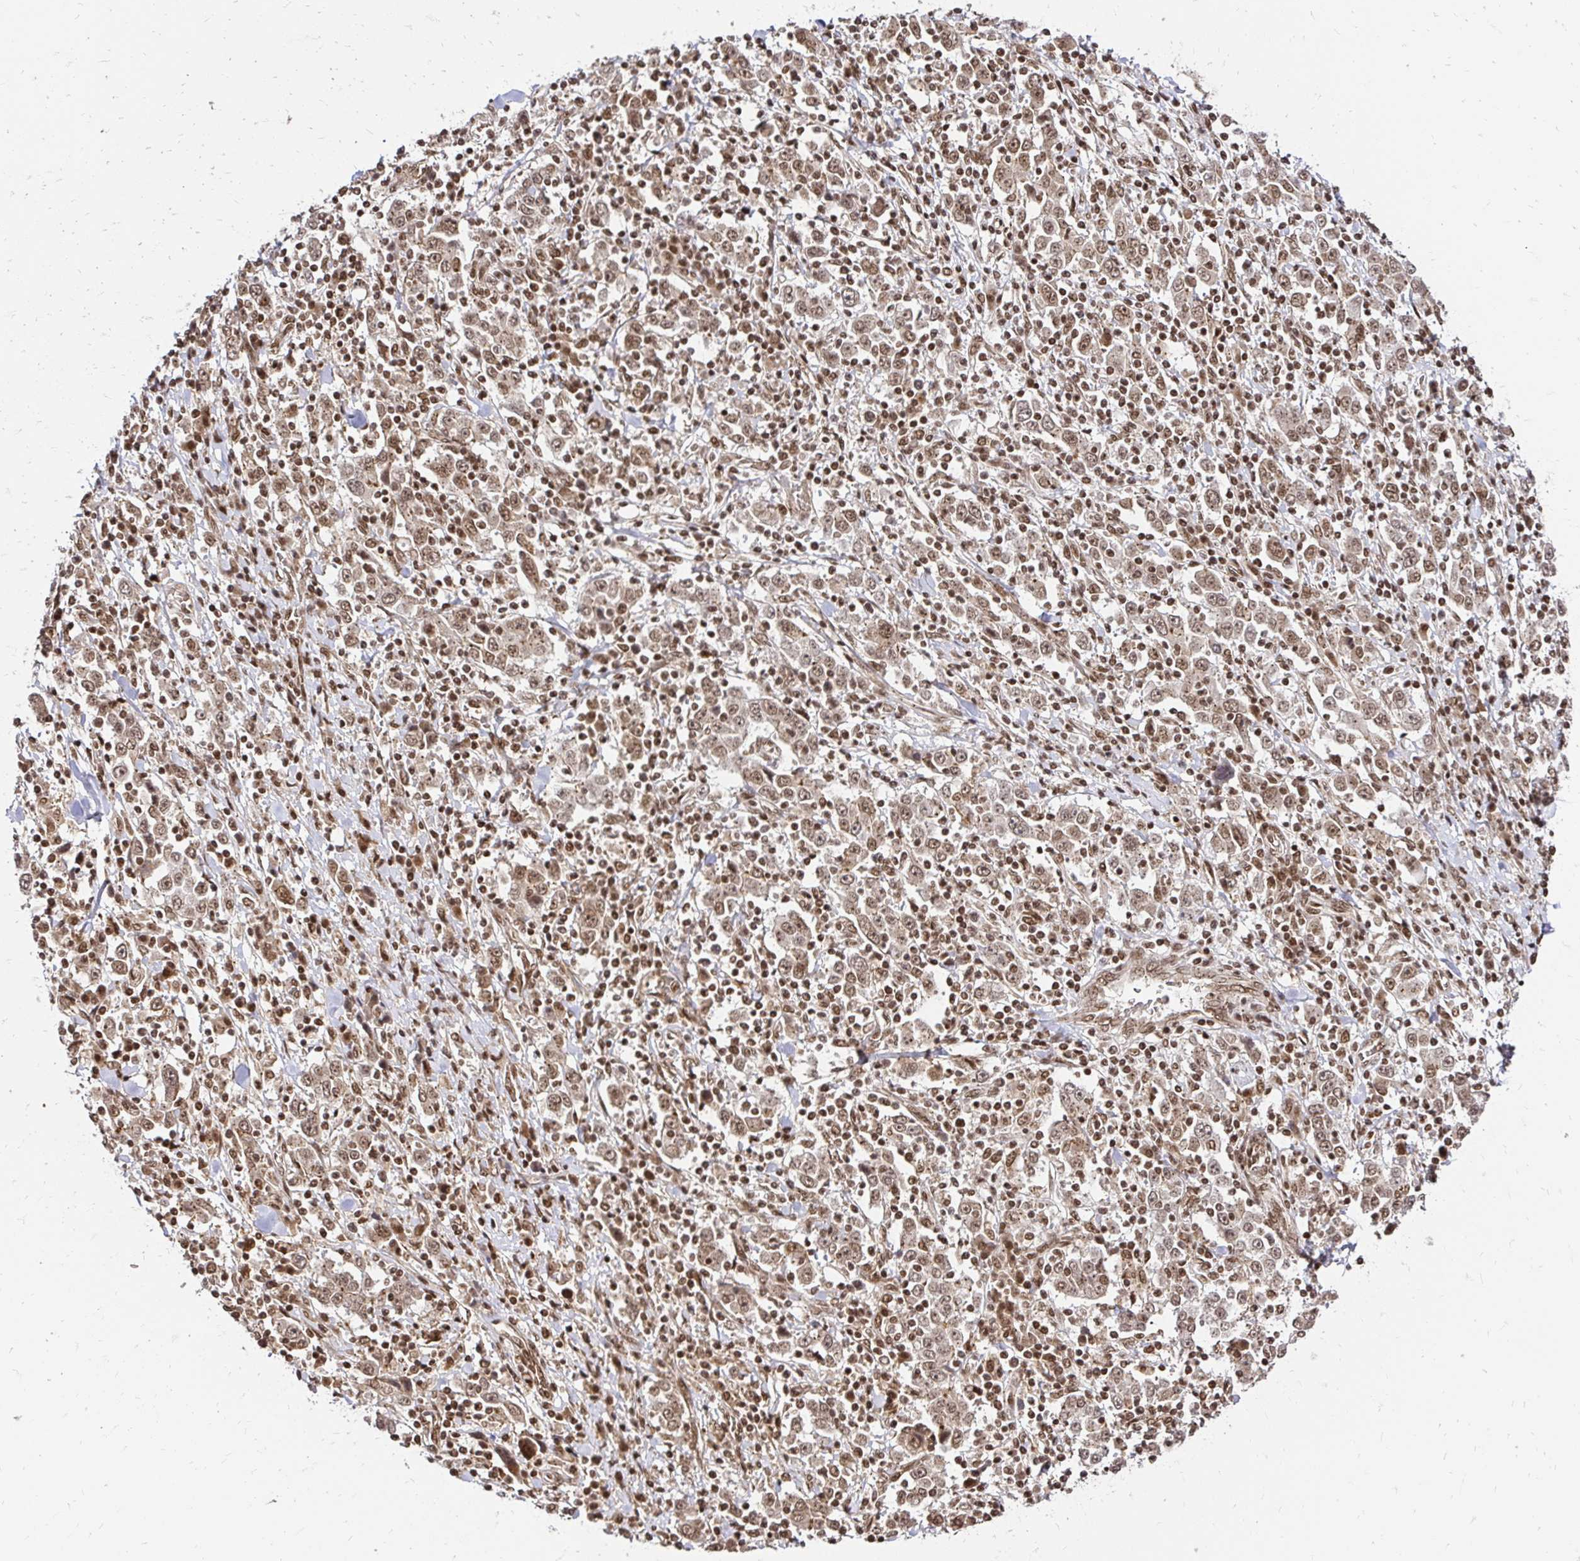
{"staining": {"intensity": "moderate", "quantity": ">75%", "location": "nuclear"}, "tissue": "stomach cancer", "cell_type": "Tumor cells", "image_type": "cancer", "snomed": [{"axis": "morphology", "description": "Normal tissue, NOS"}, {"axis": "morphology", "description": "Adenocarcinoma, NOS"}, {"axis": "topography", "description": "Stomach, upper"}, {"axis": "topography", "description": "Stomach"}], "caption": "This photomicrograph exhibits stomach adenocarcinoma stained with IHC to label a protein in brown. The nuclear of tumor cells show moderate positivity for the protein. Nuclei are counter-stained blue.", "gene": "GLYR1", "patient": {"sex": "male", "age": 59}}